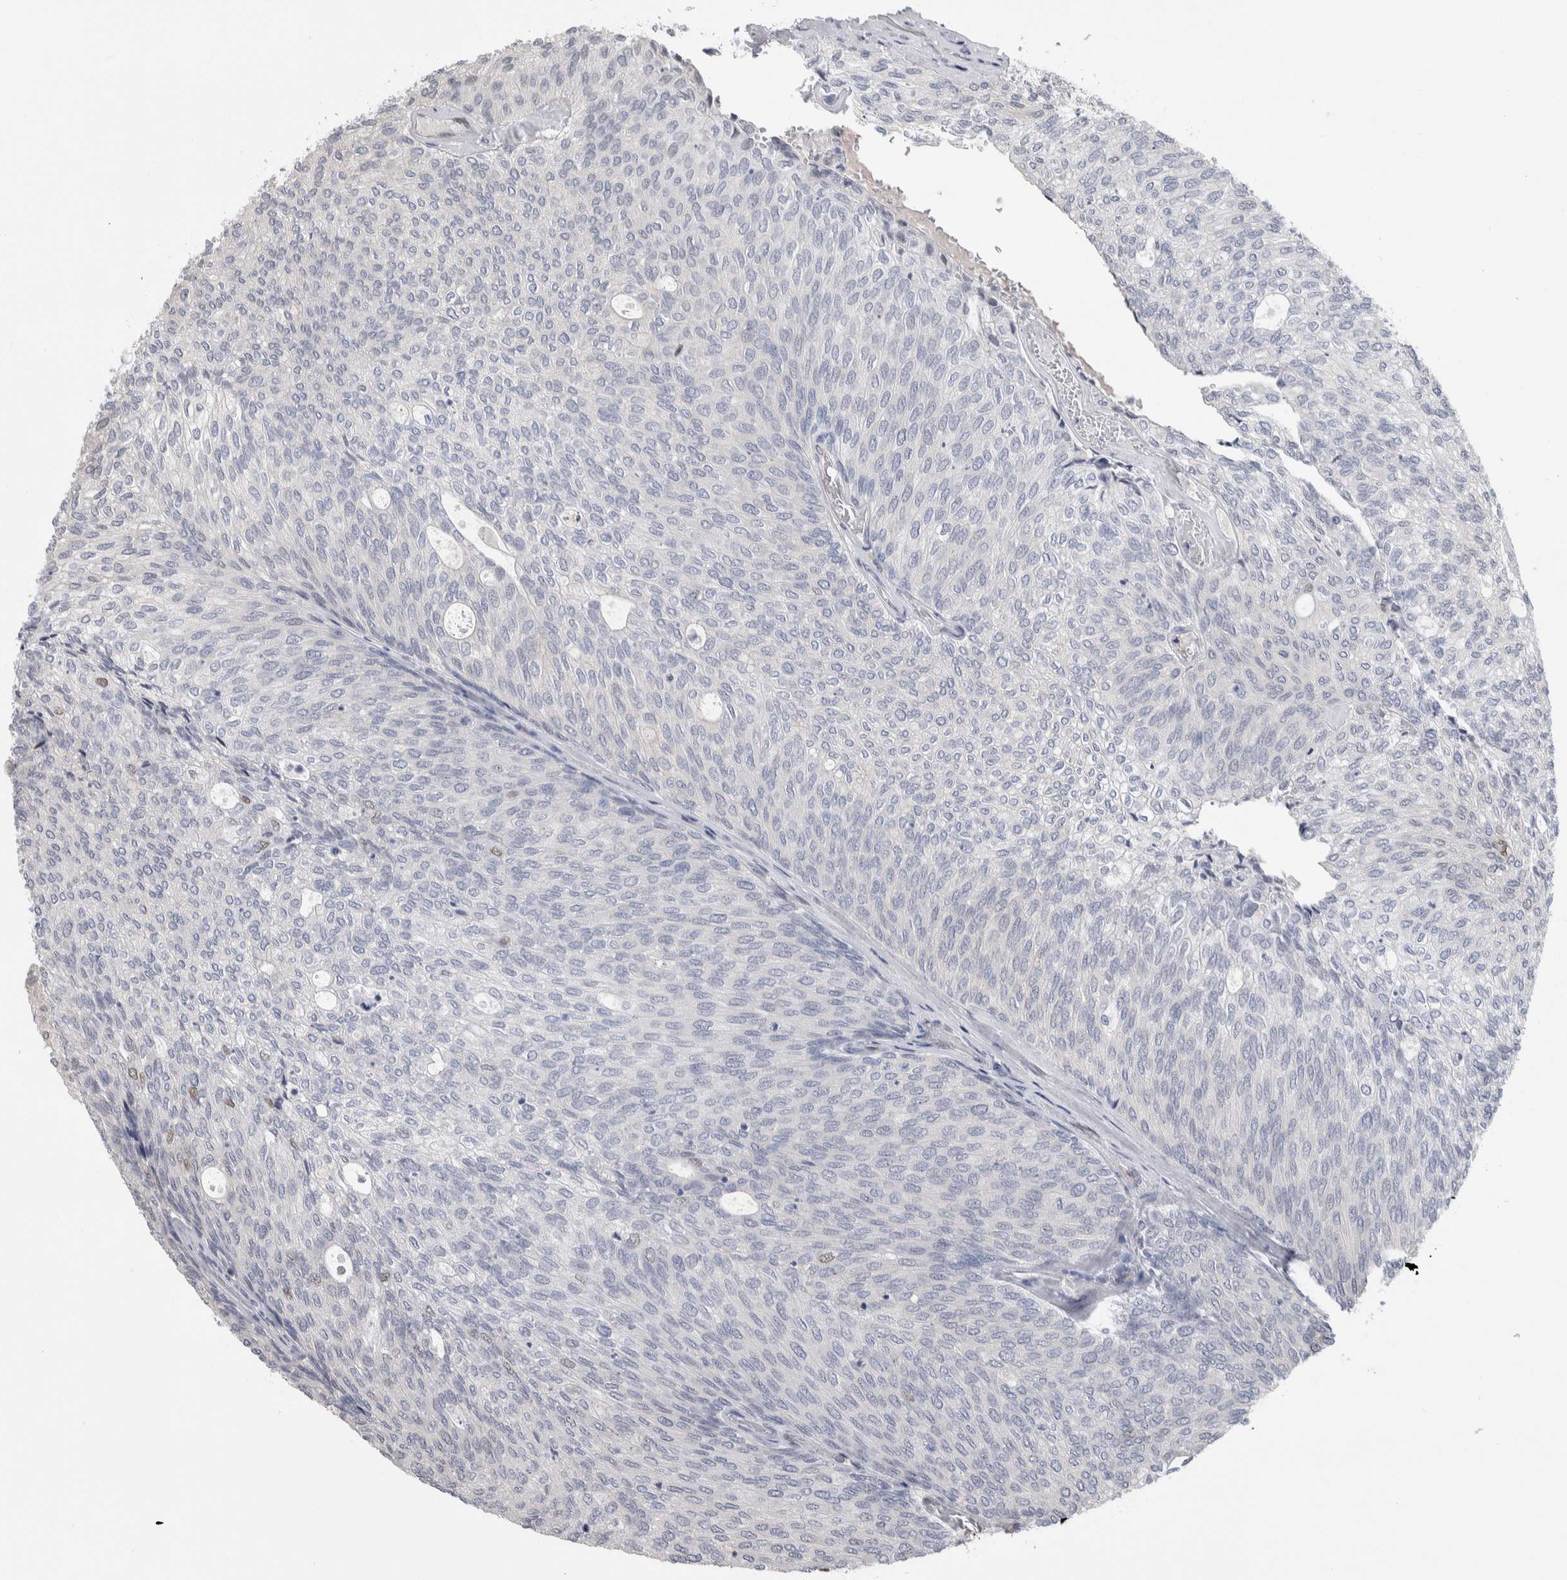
{"staining": {"intensity": "negative", "quantity": "none", "location": "none"}, "tissue": "urothelial cancer", "cell_type": "Tumor cells", "image_type": "cancer", "snomed": [{"axis": "morphology", "description": "Urothelial carcinoma, Low grade"}, {"axis": "topography", "description": "Urinary bladder"}], "caption": "Low-grade urothelial carcinoma was stained to show a protein in brown. There is no significant positivity in tumor cells. (IHC, brightfield microscopy, high magnification).", "gene": "ZBTB49", "patient": {"sex": "female", "age": 79}}